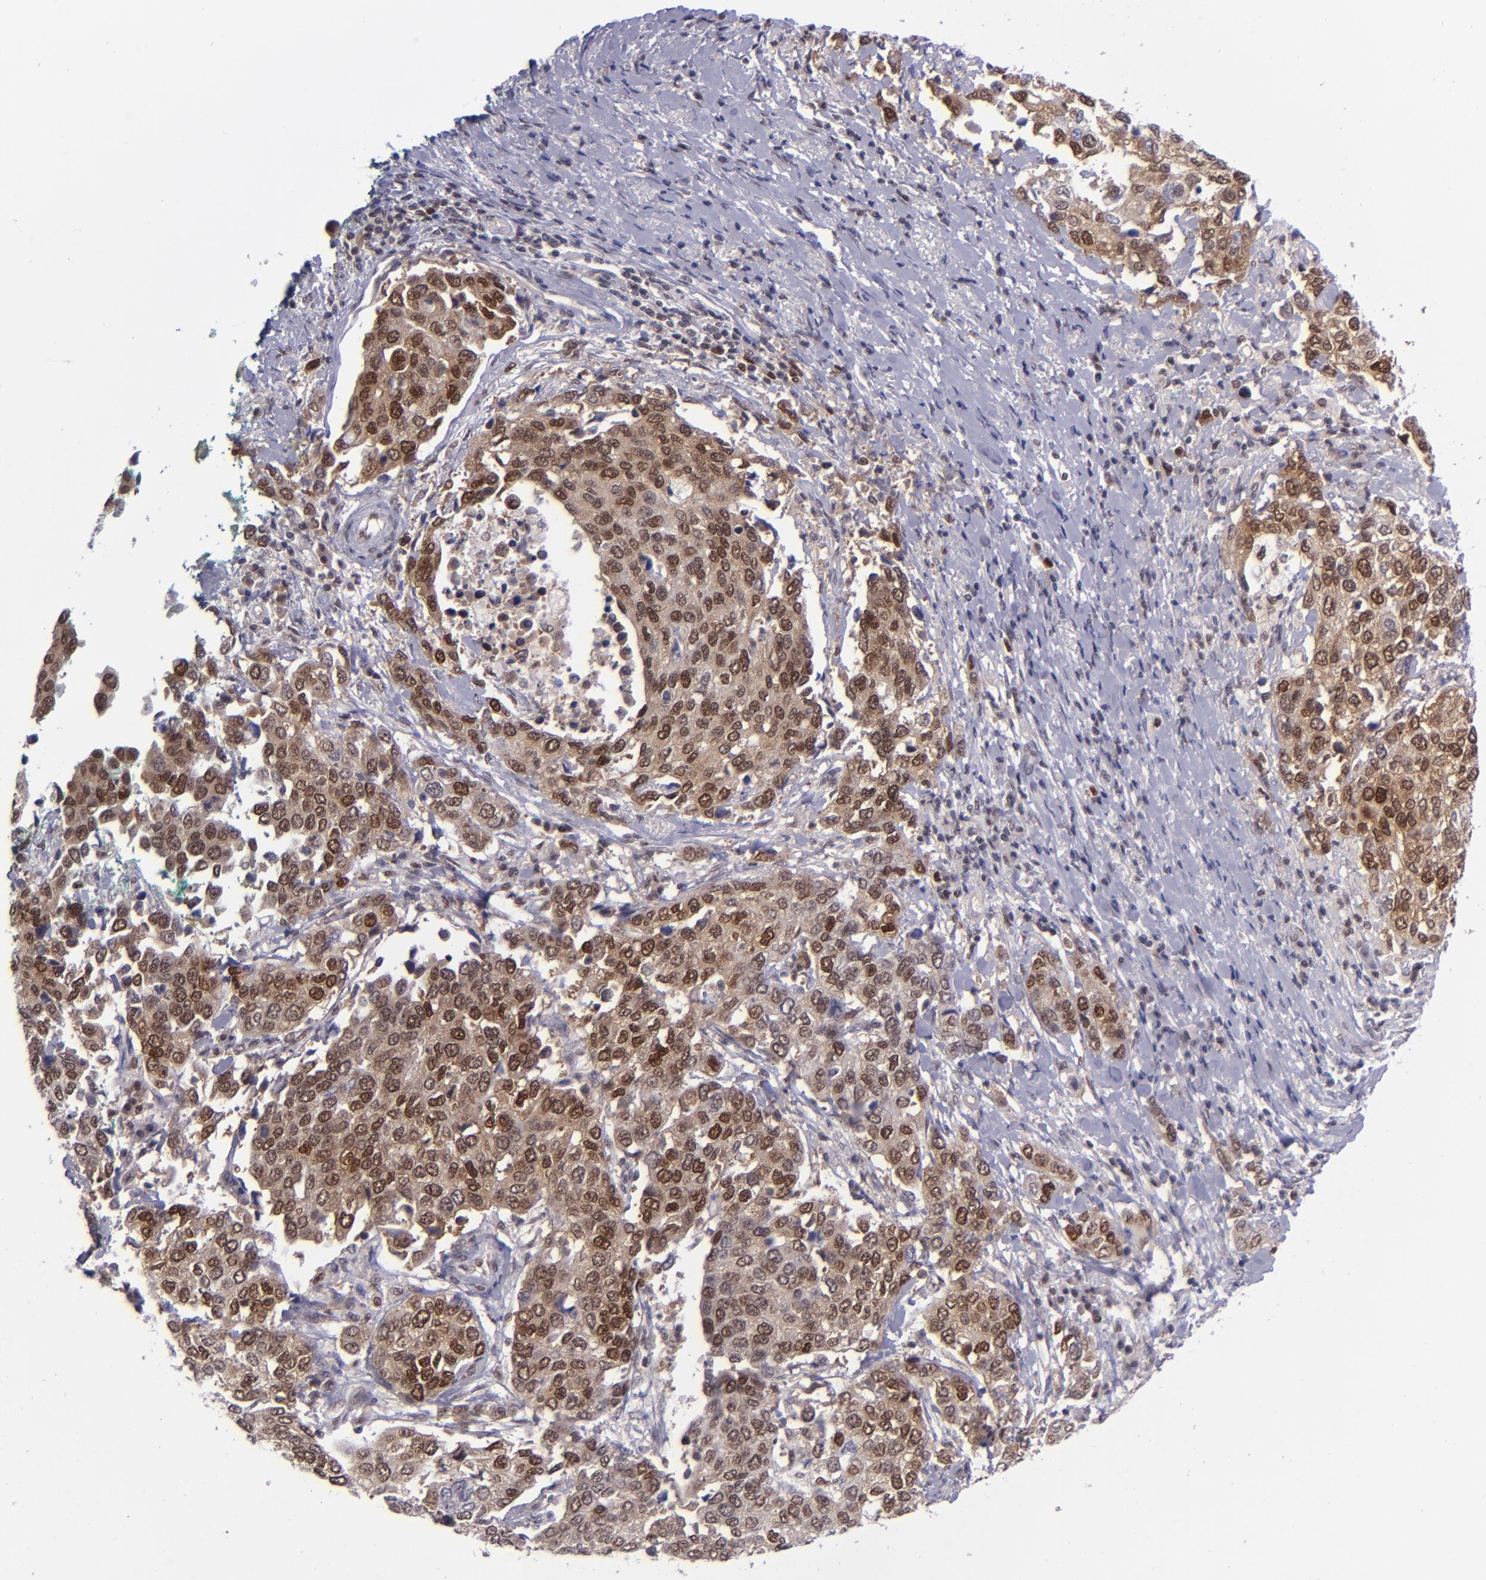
{"staining": {"intensity": "moderate", "quantity": ">75%", "location": "cytoplasmic/membranous,nuclear"}, "tissue": "cervical cancer", "cell_type": "Tumor cells", "image_type": "cancer", "snomed": [{"axis": "morphology", "description": "Squamous cell carcinoma, NOS"}, {"axis": "topography", "description": "Cervix"}], "caption": "High-magnification brightfield microscopy of squamous cell carcinoma (cervical) stained with DAB (3,3'-diaminobenzidine) (brown) and counterstained with hematoxylin (blue). tumor cells exhibit moderate cytoplasmic/membranous and nuclear positivity is appreciated in approximately>75% of cells.", "gene": "BAG1", "patient": {"sex": "female", "age": 54}}